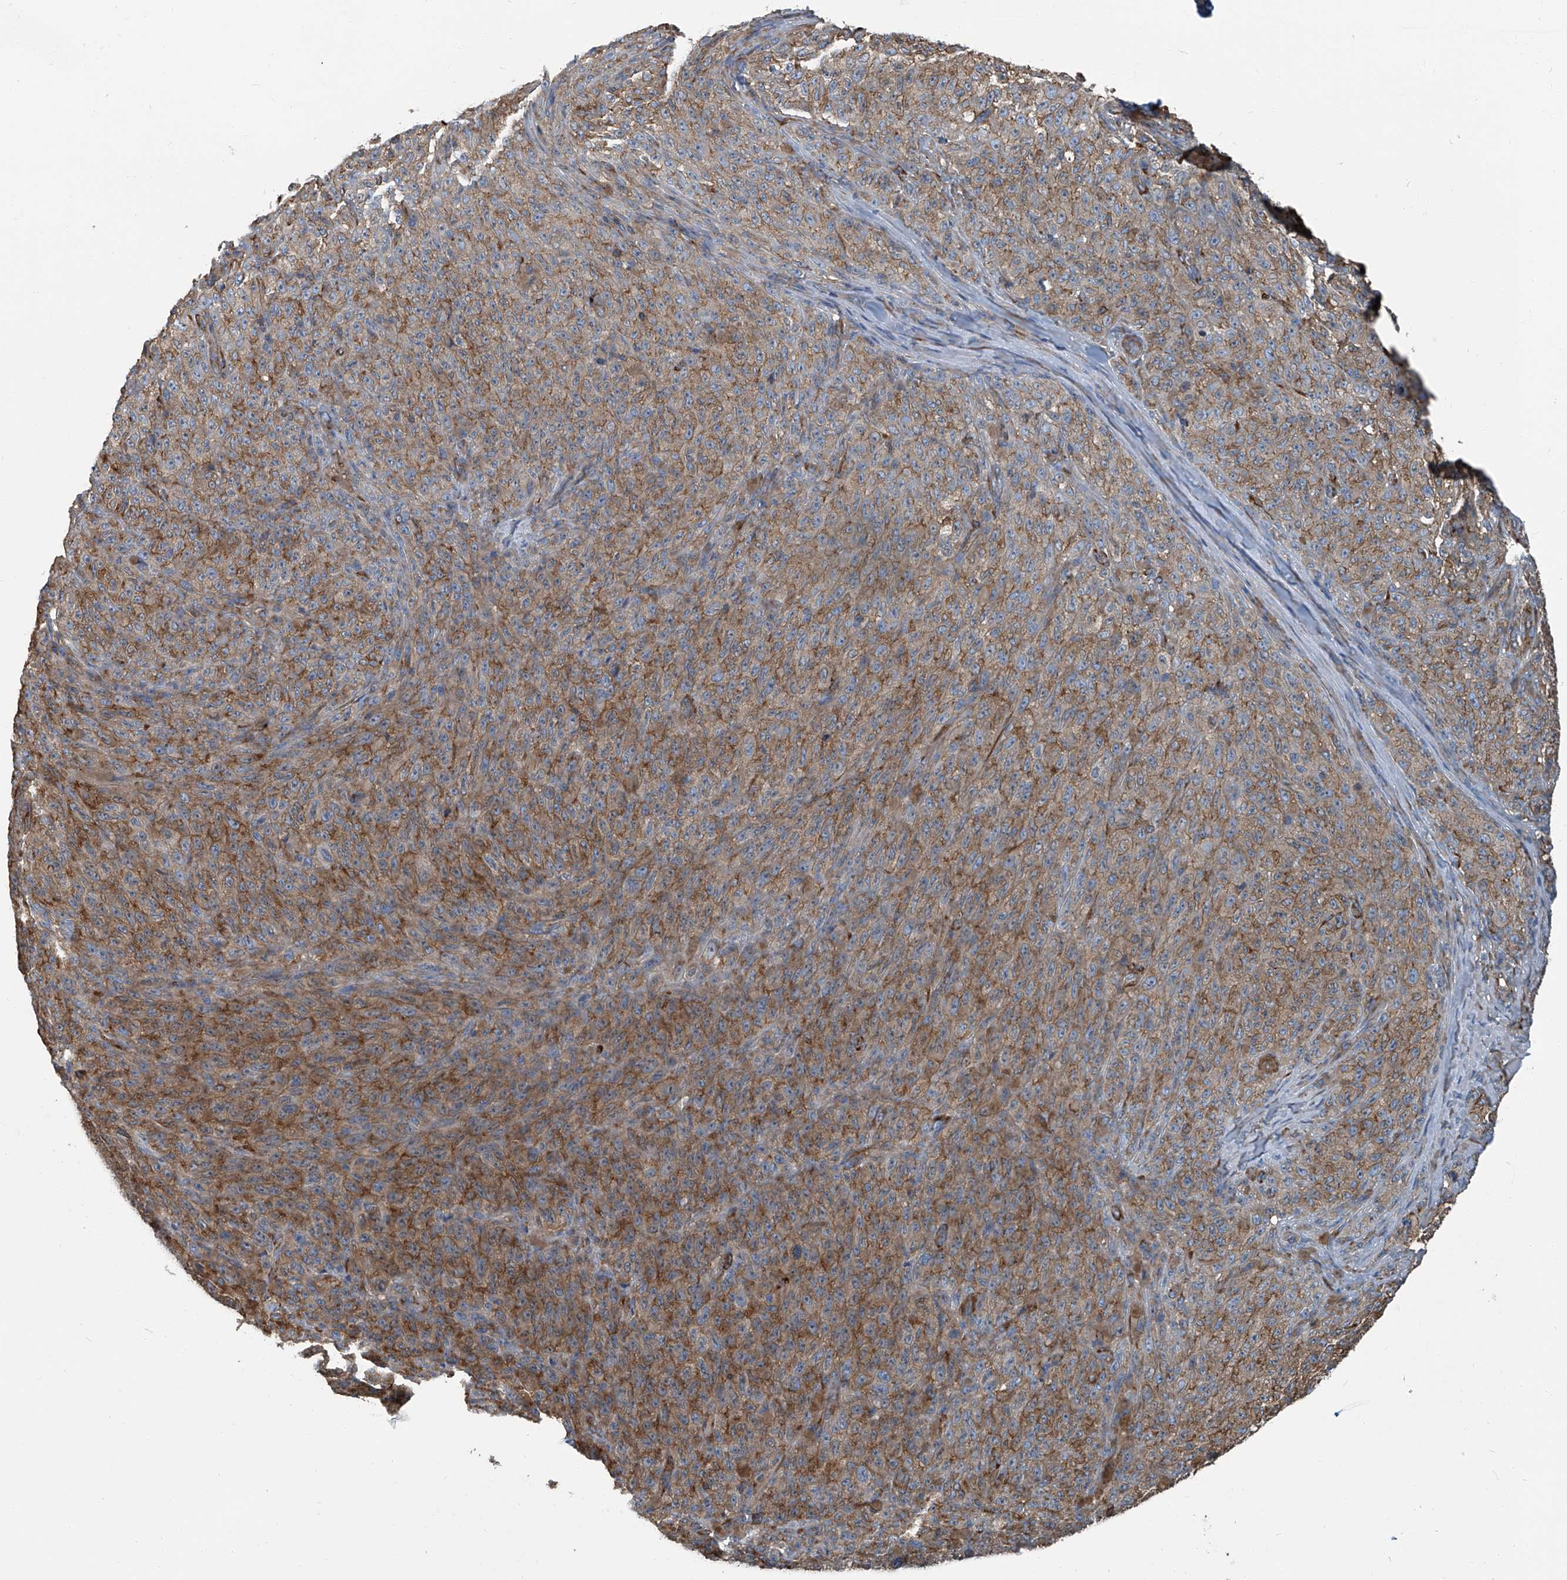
{"staining": {"intensity": "moderate", "quantity": ">75%", "location": "cytoplasmic/membranous"}, "tissue": "melanoma", "cell_type": "Tumor cells", "image_type": "cancer", "snomed": [{"axis": "morphology", "description": "Malignant melanoma, NOS"}, {"axis": "topography", "description": "Skin"}], "caption": "This image reveals immunohistochemistry staining of human malignant melanoma, with medium moderate cytoplasmic/membranous staining in approximately >75% of tumor cells.", "gene": "SEPTIN7", "patient": {"sex": "female", "age": 82}}